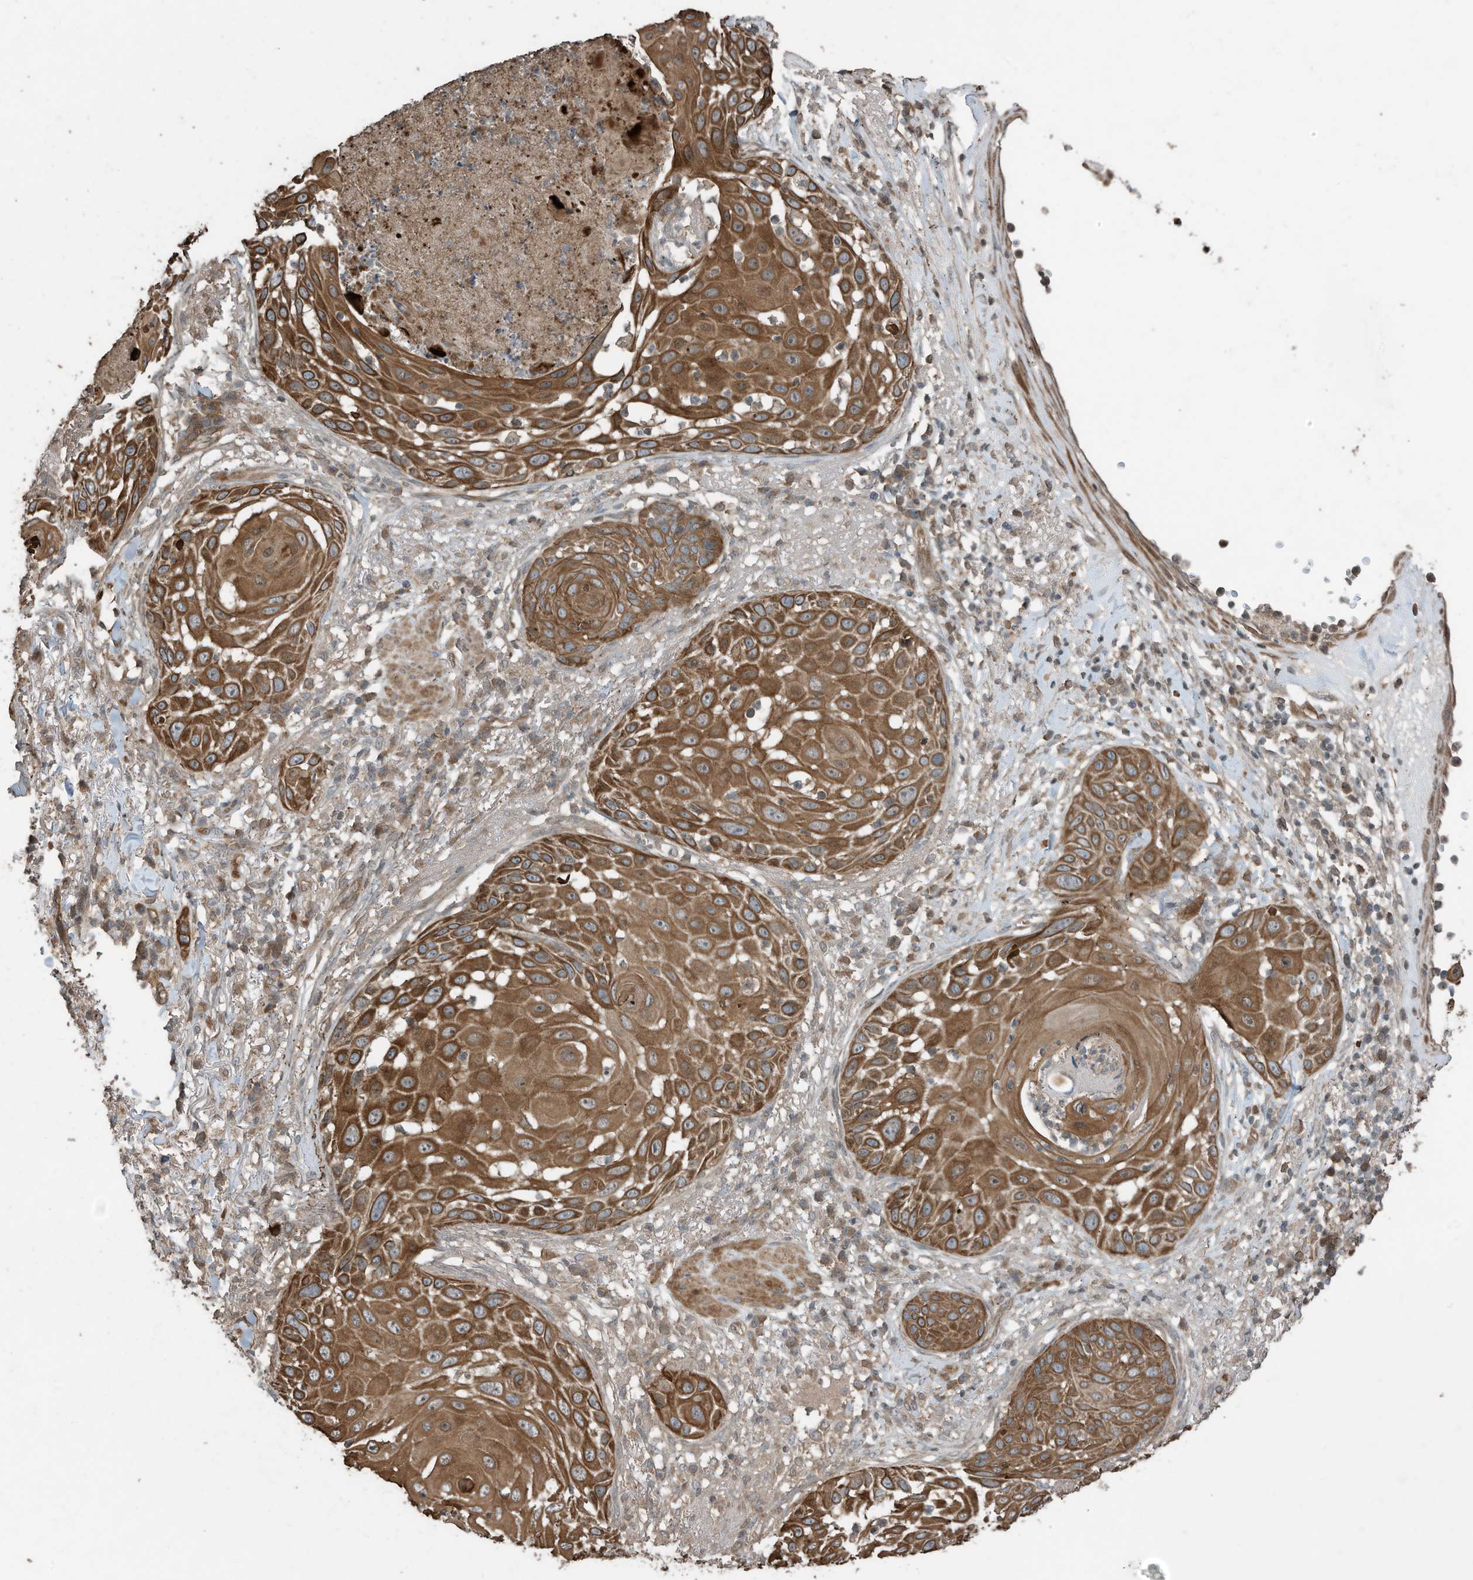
{"staining": {"intensity": "strong", "quantity": ">75%", "location": "cytoplasmic/membranous"}, "tissue": "skin cancer", "cell_type": "Tumor cells", "image_type": "cancer", "snomed": [{"axis": "morphology", "description": "Squamous cell carcinoma, NOS"}, {"axis": "topography", "description": "Skin"}], "caption": "Skin squamous cell carcinoma stained for a protein (brown) exhibits strong cytoplasmic/membranous positive staining in approximately >75% of tumor cells.", "gene": "ZNF653", "patient": {"sex": "female", "age": 44}}